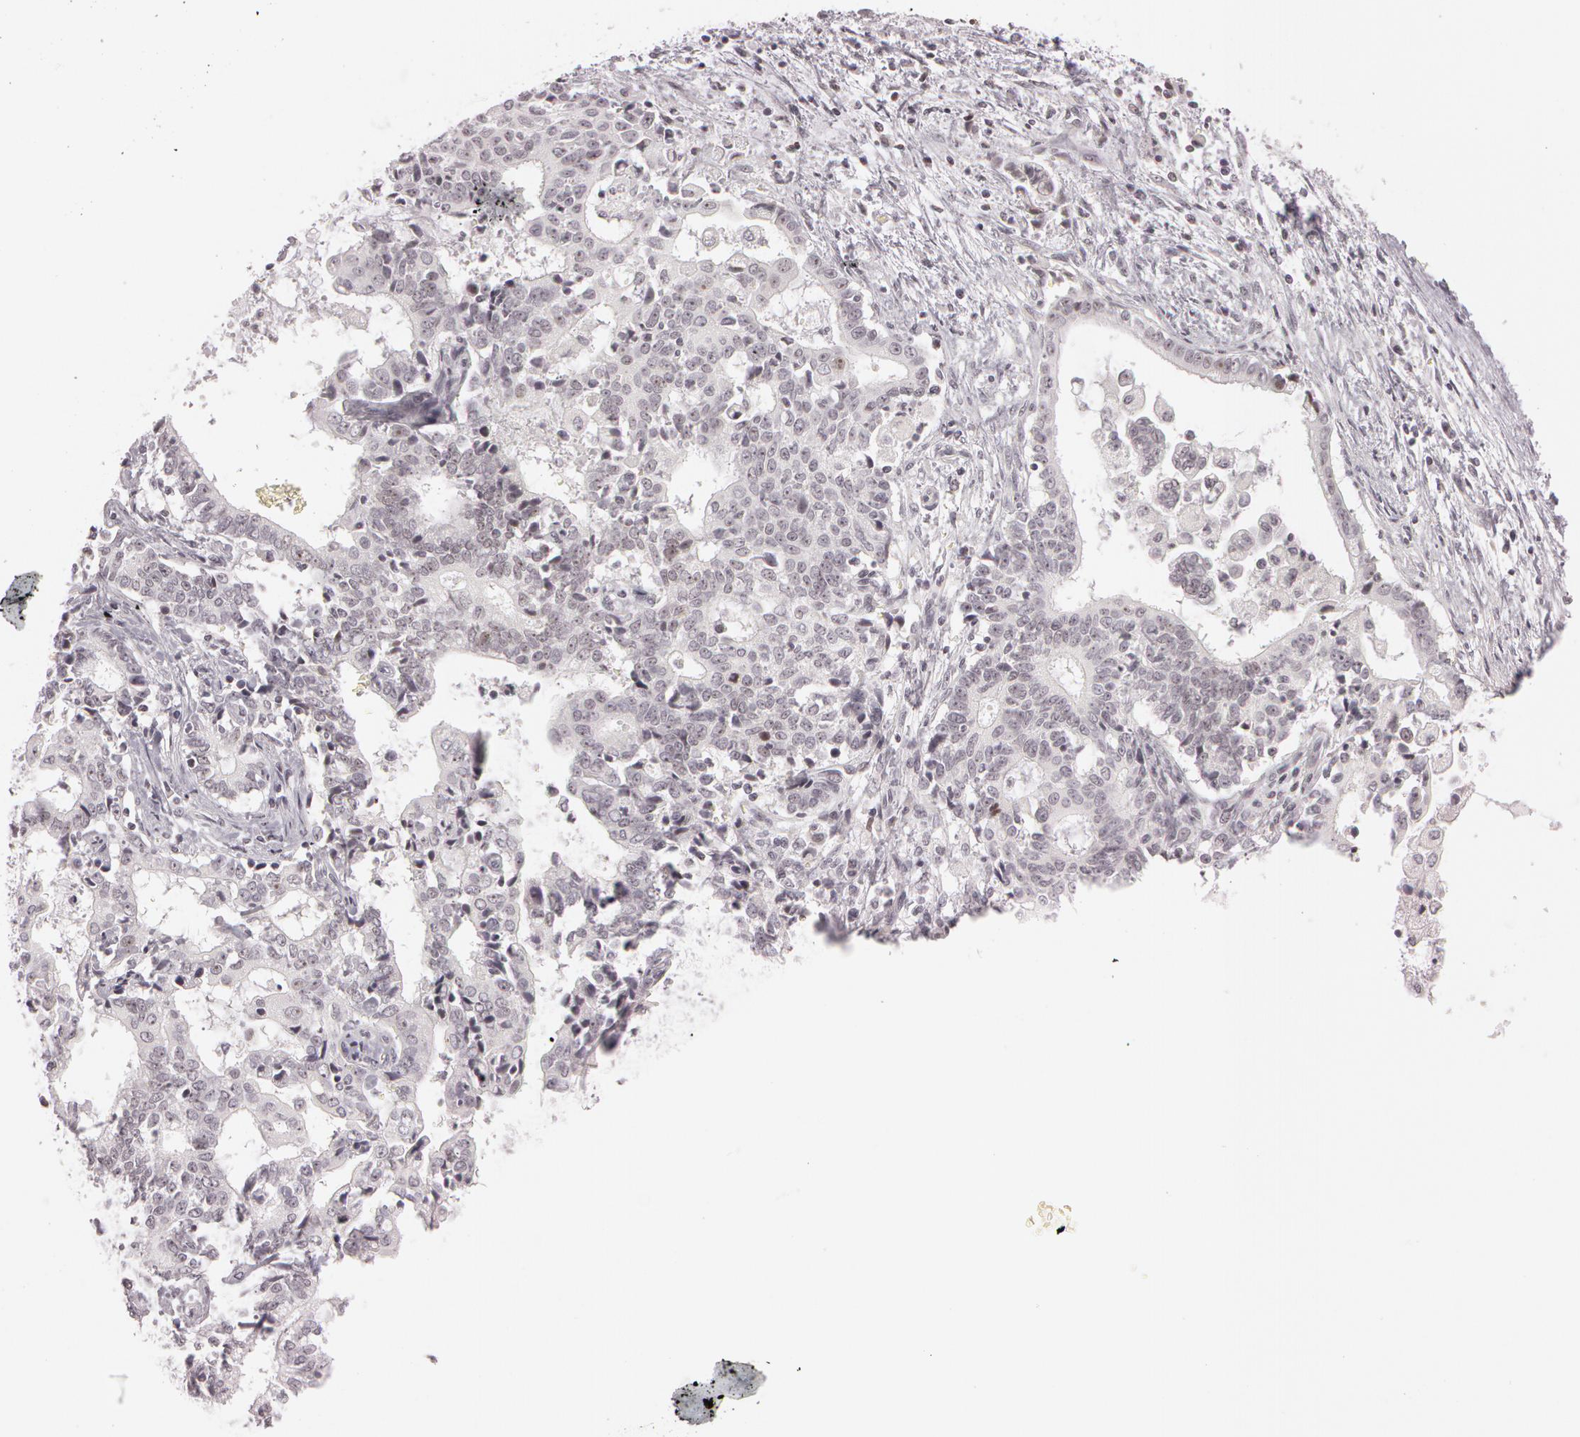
{"staining": {"intensity": "negative", "quantity": "none", "location": "none"}, "tissue": "liver cancer", "cell_type": "Tumor cells", "image_type": "cancer", "snomed": [{"axis": "morphology", "description": "Cholangiocarcinoma"}, {"axis": "topography", "description": "Liver"}], "caption": "DAB (3,3'-diaminobenzidine) immunohistochemical staining of liver cancer (cholangiocarcinoma) reveals no significant staining in tumor cells.", "gene": "FBL", "patient": {"sex": "male", "age": 57}}